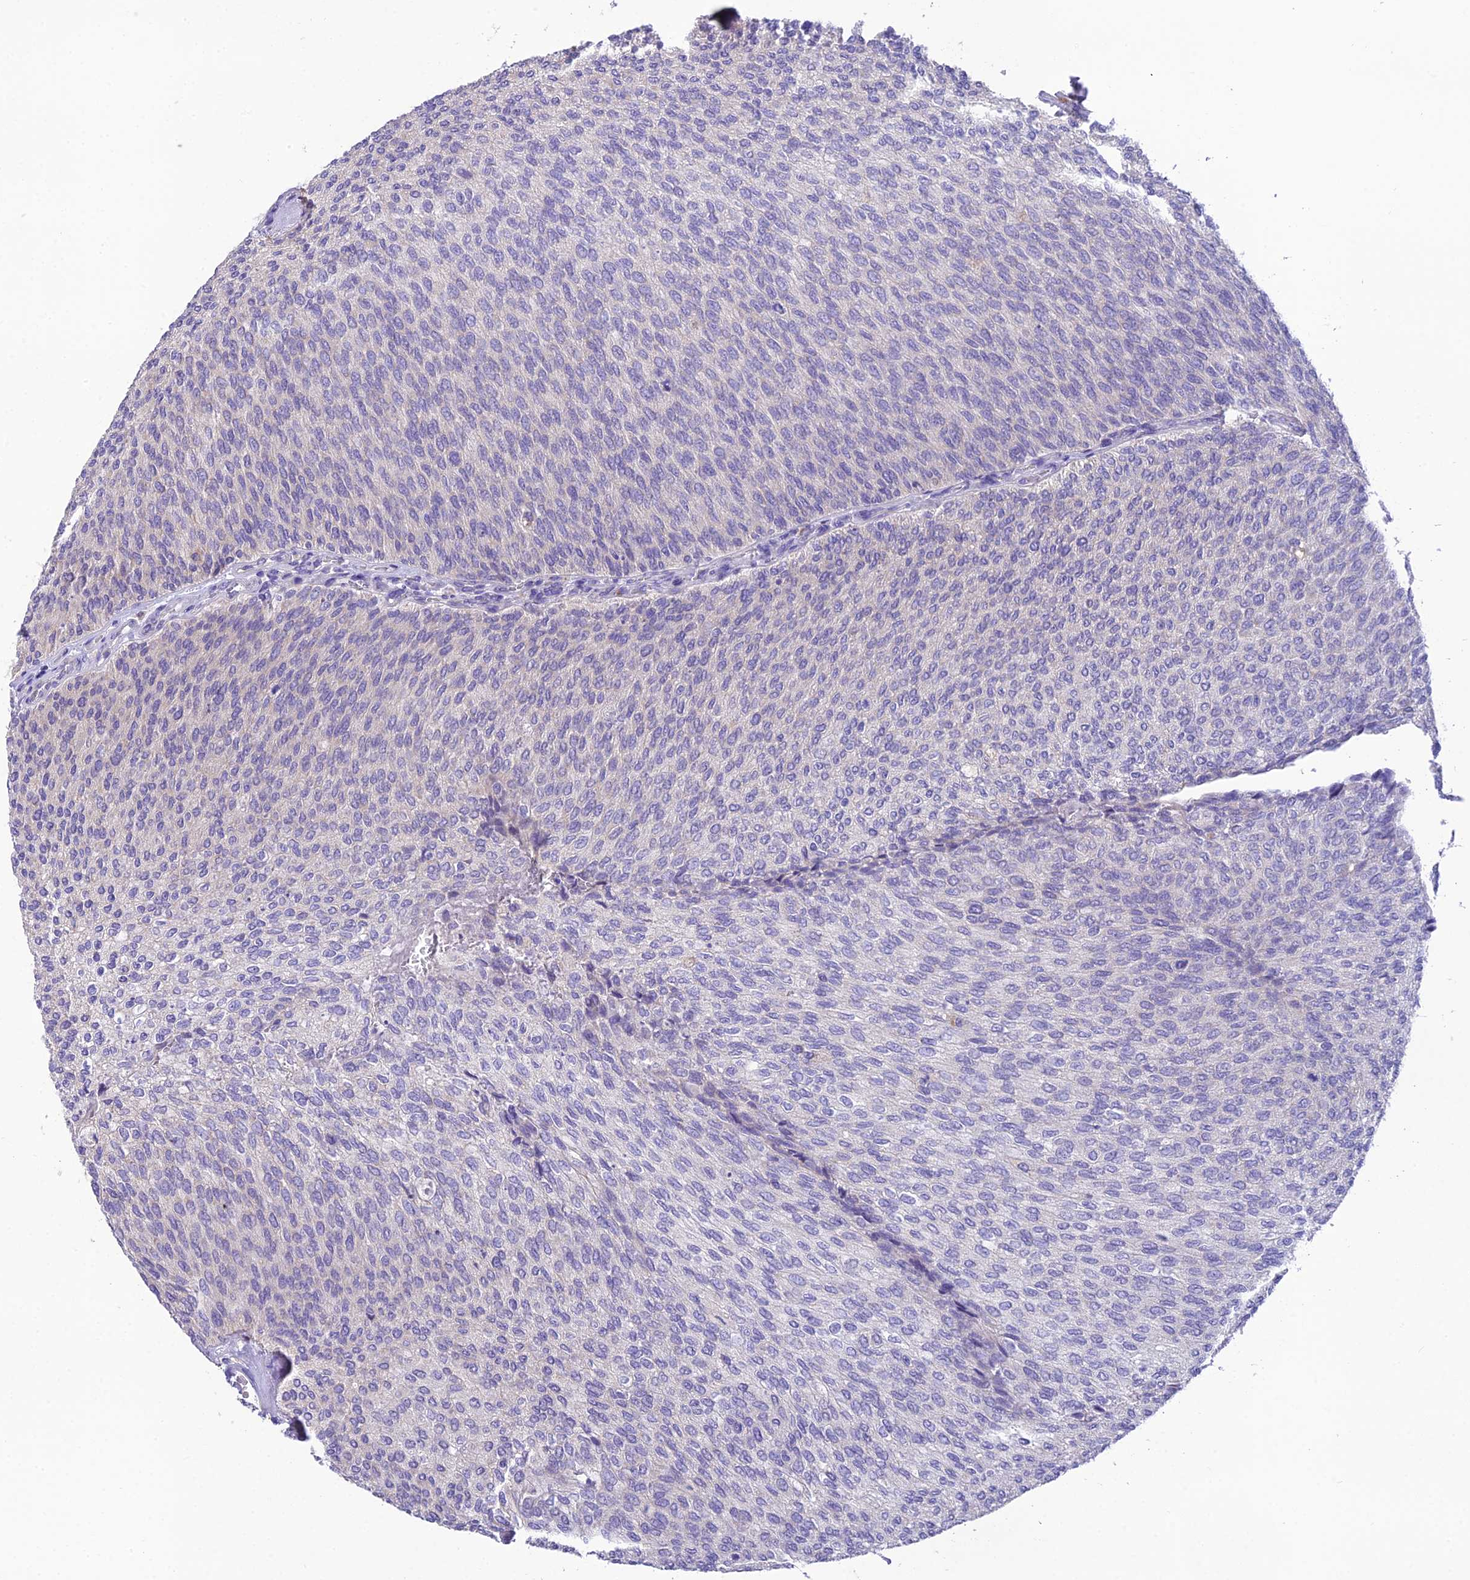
{"staining": {"intensity": "negative", "quantity": "none", "location": "none"}, "tissue": "urothelial cancer", "cell_type": "Tumor cells", "image_type": "cancer", "snomed": [{"axis": "morphology", "description": "Urothelial carcinoma, Low grade"}, {"axis": "topography", "description": "Urinary bladder"}], "caption": "This is an IHC micrograph of urothelial carcinoma (low-grade). There is no expression in tumor cells.", "gene": "MIIP", "patient": {"sex": "female", "age": 79}}